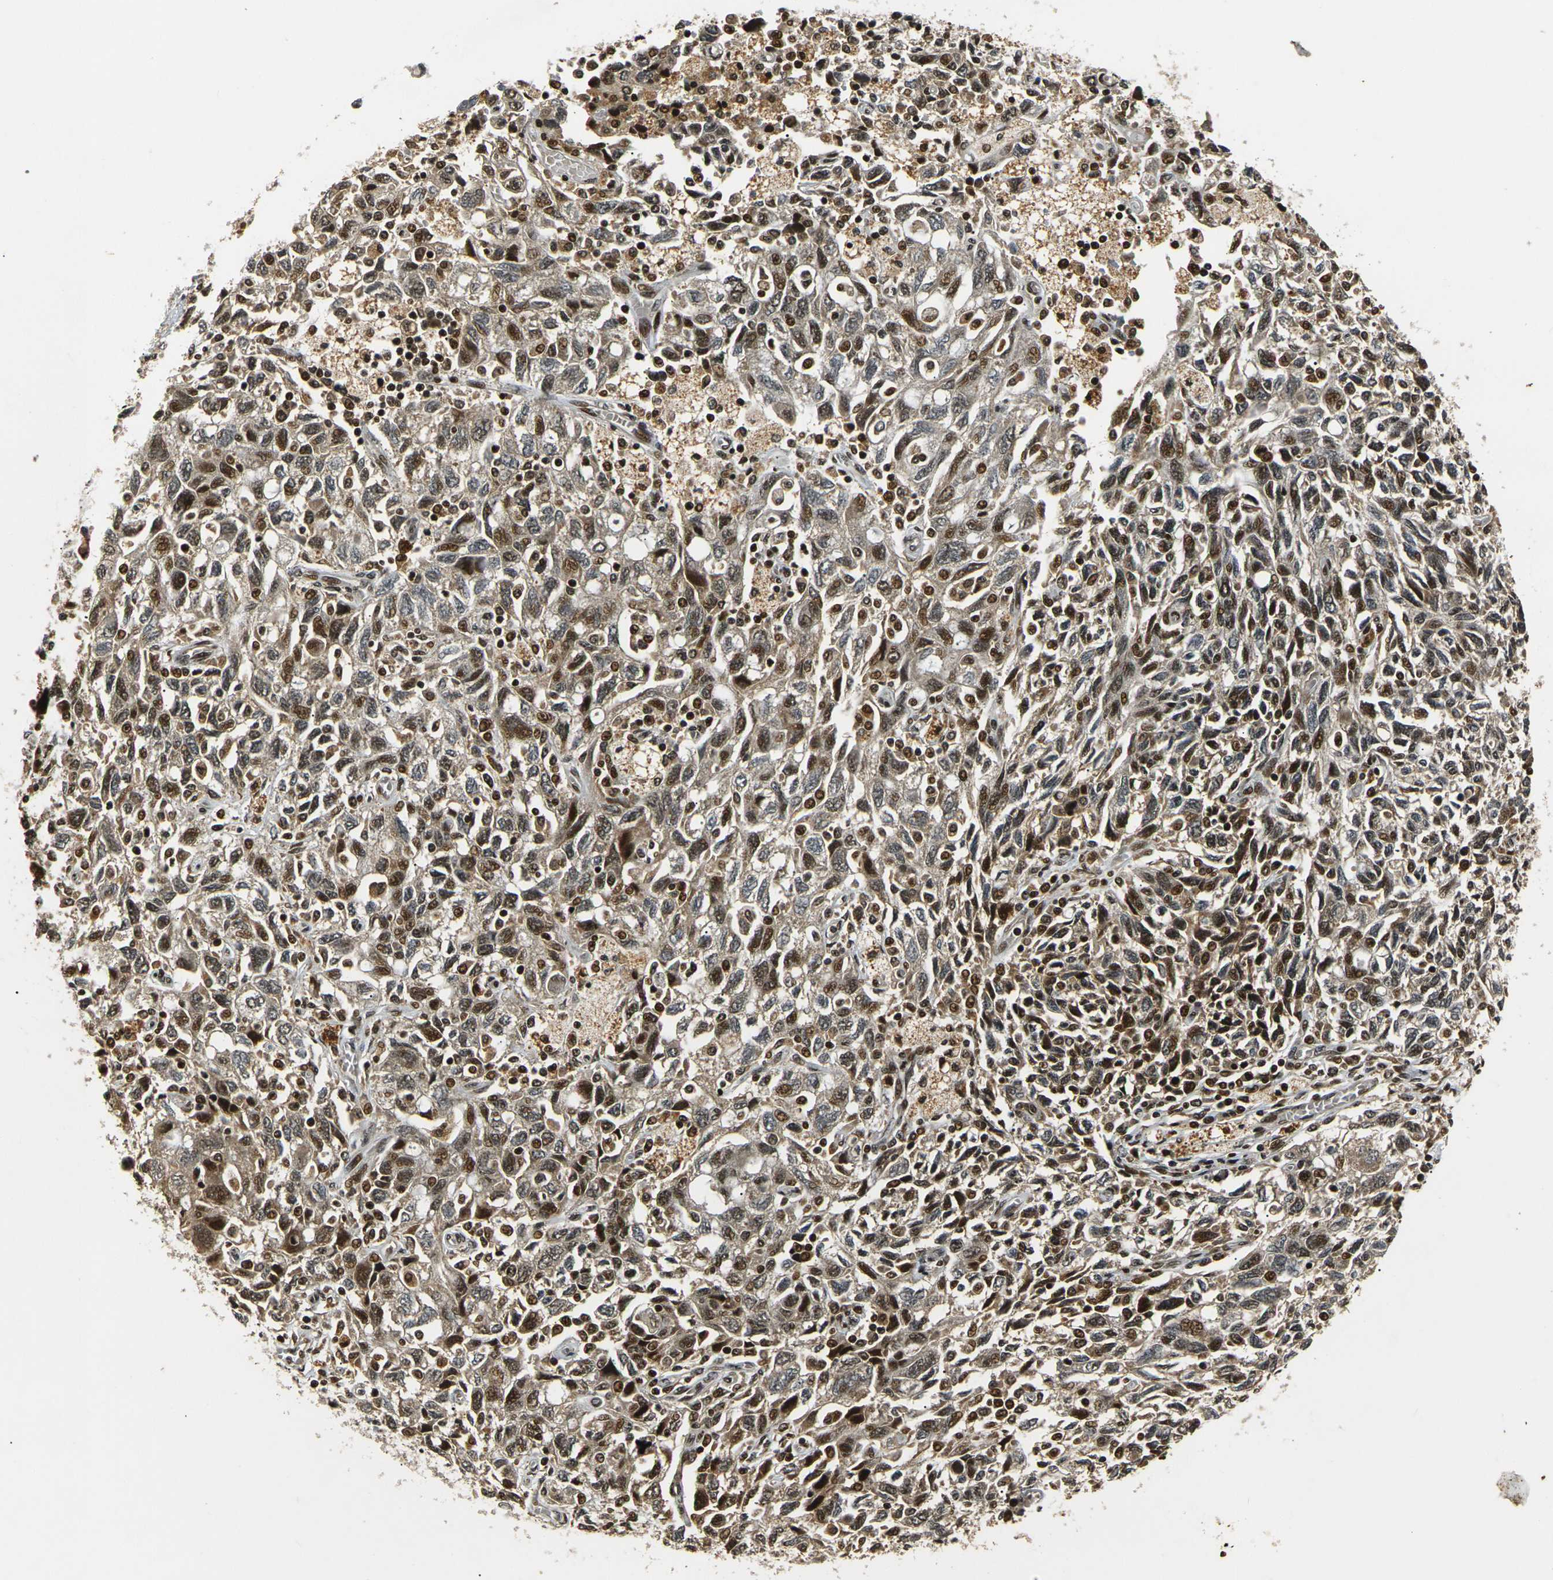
{"staining": {"intensity": "moderate", "quantity": ">75%", "location": "cytoplasmic/membranous,nuclear"}, "tissue": "ovarian cancer", "cell_type": "Tumor cells", "image_type": "cancer", "snomed": [{"axis": "morphology", "description": "Carcinoma, NOS"}, {"axis": "morphology", "description": "Cystadenocarcinoma, serous, NOS"}, {"axis": "topography", "description": "Ovary"}], "caption": "Moderate cytoplasmic/membranous and nuclear positivity is present in approximately >75% of tumor cells in ovarian cancer.", "gene": "ACTL6A", "patient": {"sex": "female", "age": 69}}